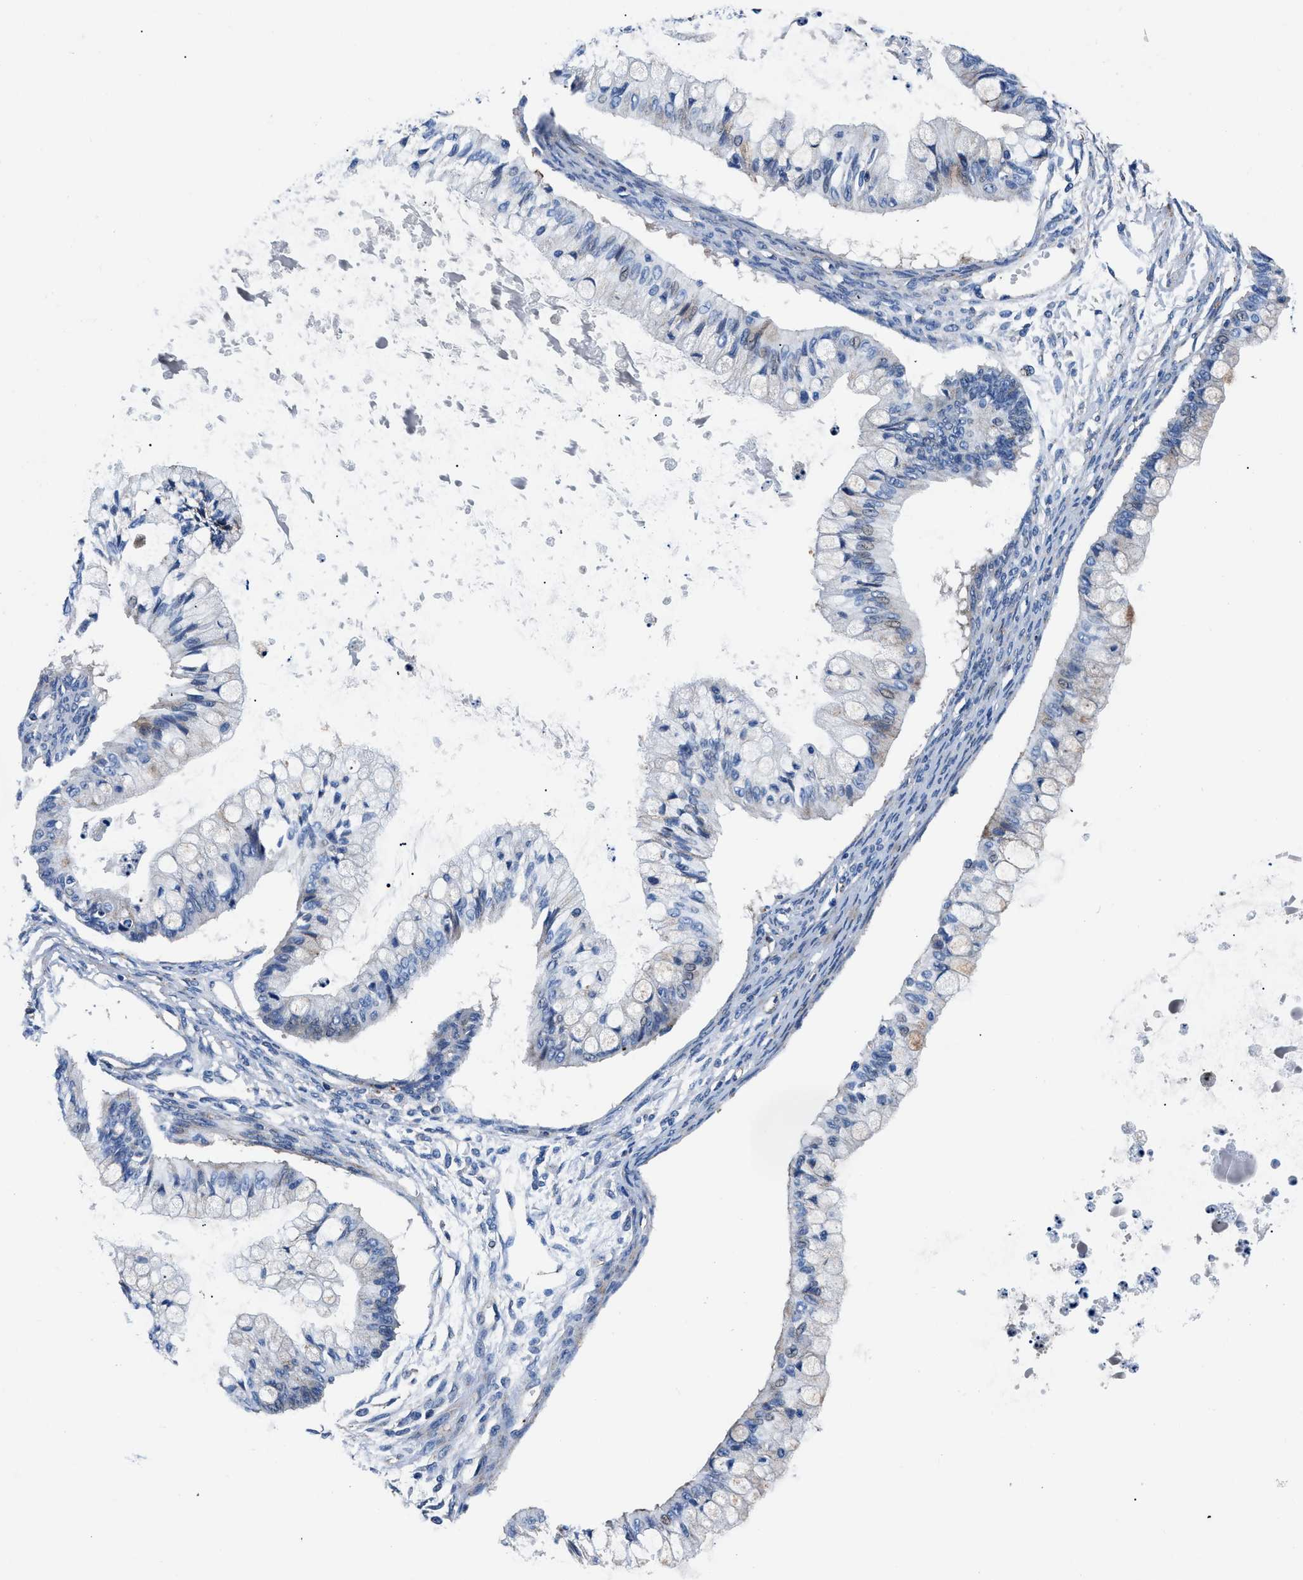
{"staining": {"intensity": "weak", "quantity": "<25%", "location": "cytoplasmic/membranous"}, "tissue": "ovarian cancer", "cell_type": "Tumor cells", "image_type": "cancer", "snomed": [{"axis": "morphology", "description": "Cystadenocarcinoma, mucinous, NOS"}, {"axis": "topography", "description": "Ovary"}], "caption": "An IHC histopathology image of ovarian mucinous cystadenocarcinoma is shown. There is no staining in tumor cells of ovarian mucinous cystadenocarcinoma. (Stains: DAB (3,3'-diaminobenzidine) immunohistochemistry with hematoxylin counter stain, Microscopy: brightfield microscopy at high magnification).", "gene": "DAG1", "patient": {"sex": "female", "age": 57}}